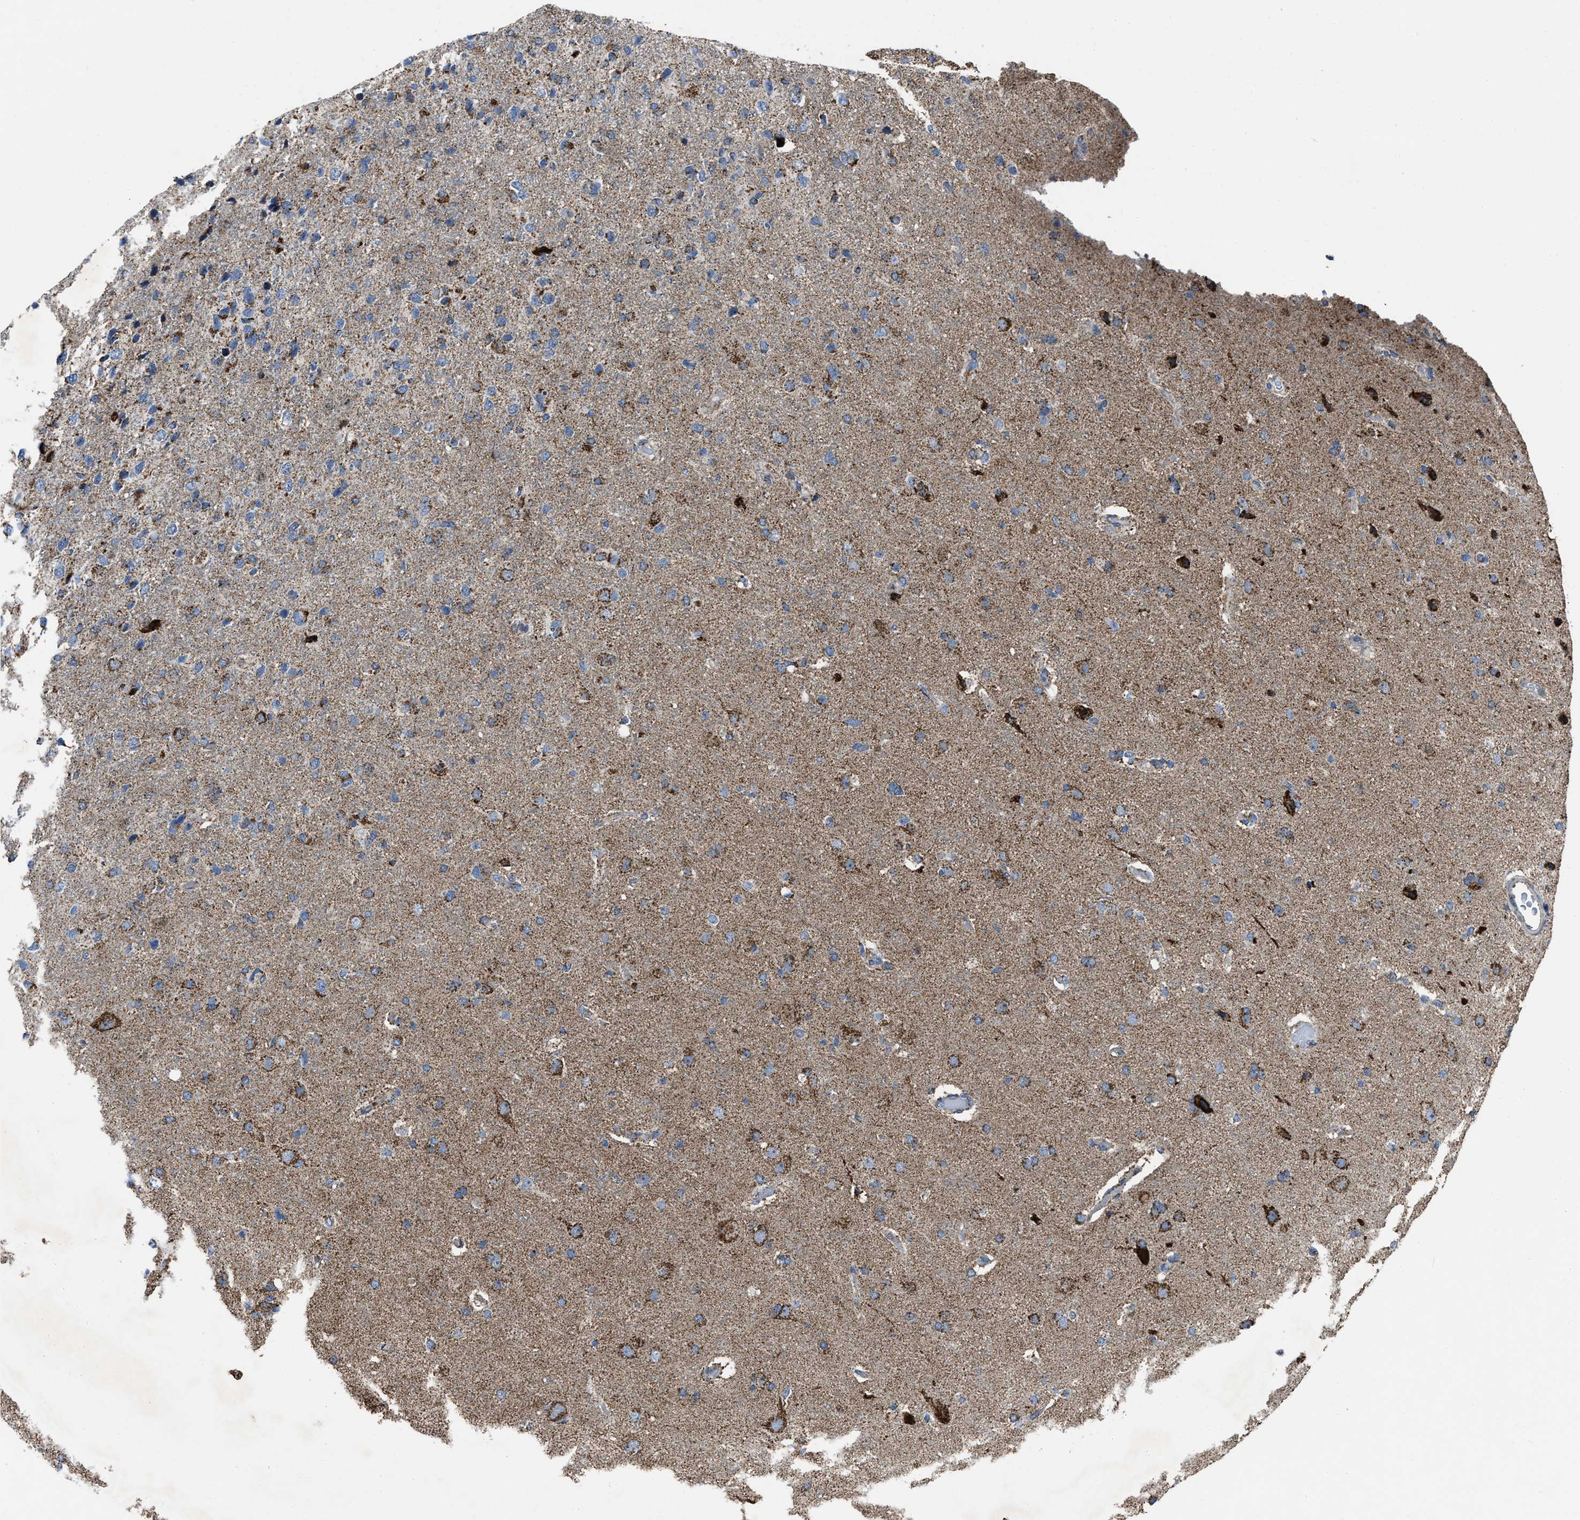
{"staining": {"intensity": "moderate", "quantity": "25%-75%", "location": "cytoplasmic/membranous"}, "tissue": "glioma", "cell_type": "Tumor cells", "image_type": "cancer", "snomed": [{"axis": "morphology", "description": "Glioma, malignant, High grade"}, {"axis": "topography", "description": "Brain"}], "caption": "Immunohistochemical staining of glioma displays medium levels of moderate cytoplasmic/membranous positivity in about 25%-75% of tumor cells.", "gene": "NSD3", "patient": {"sex": "female", "age": 58}}